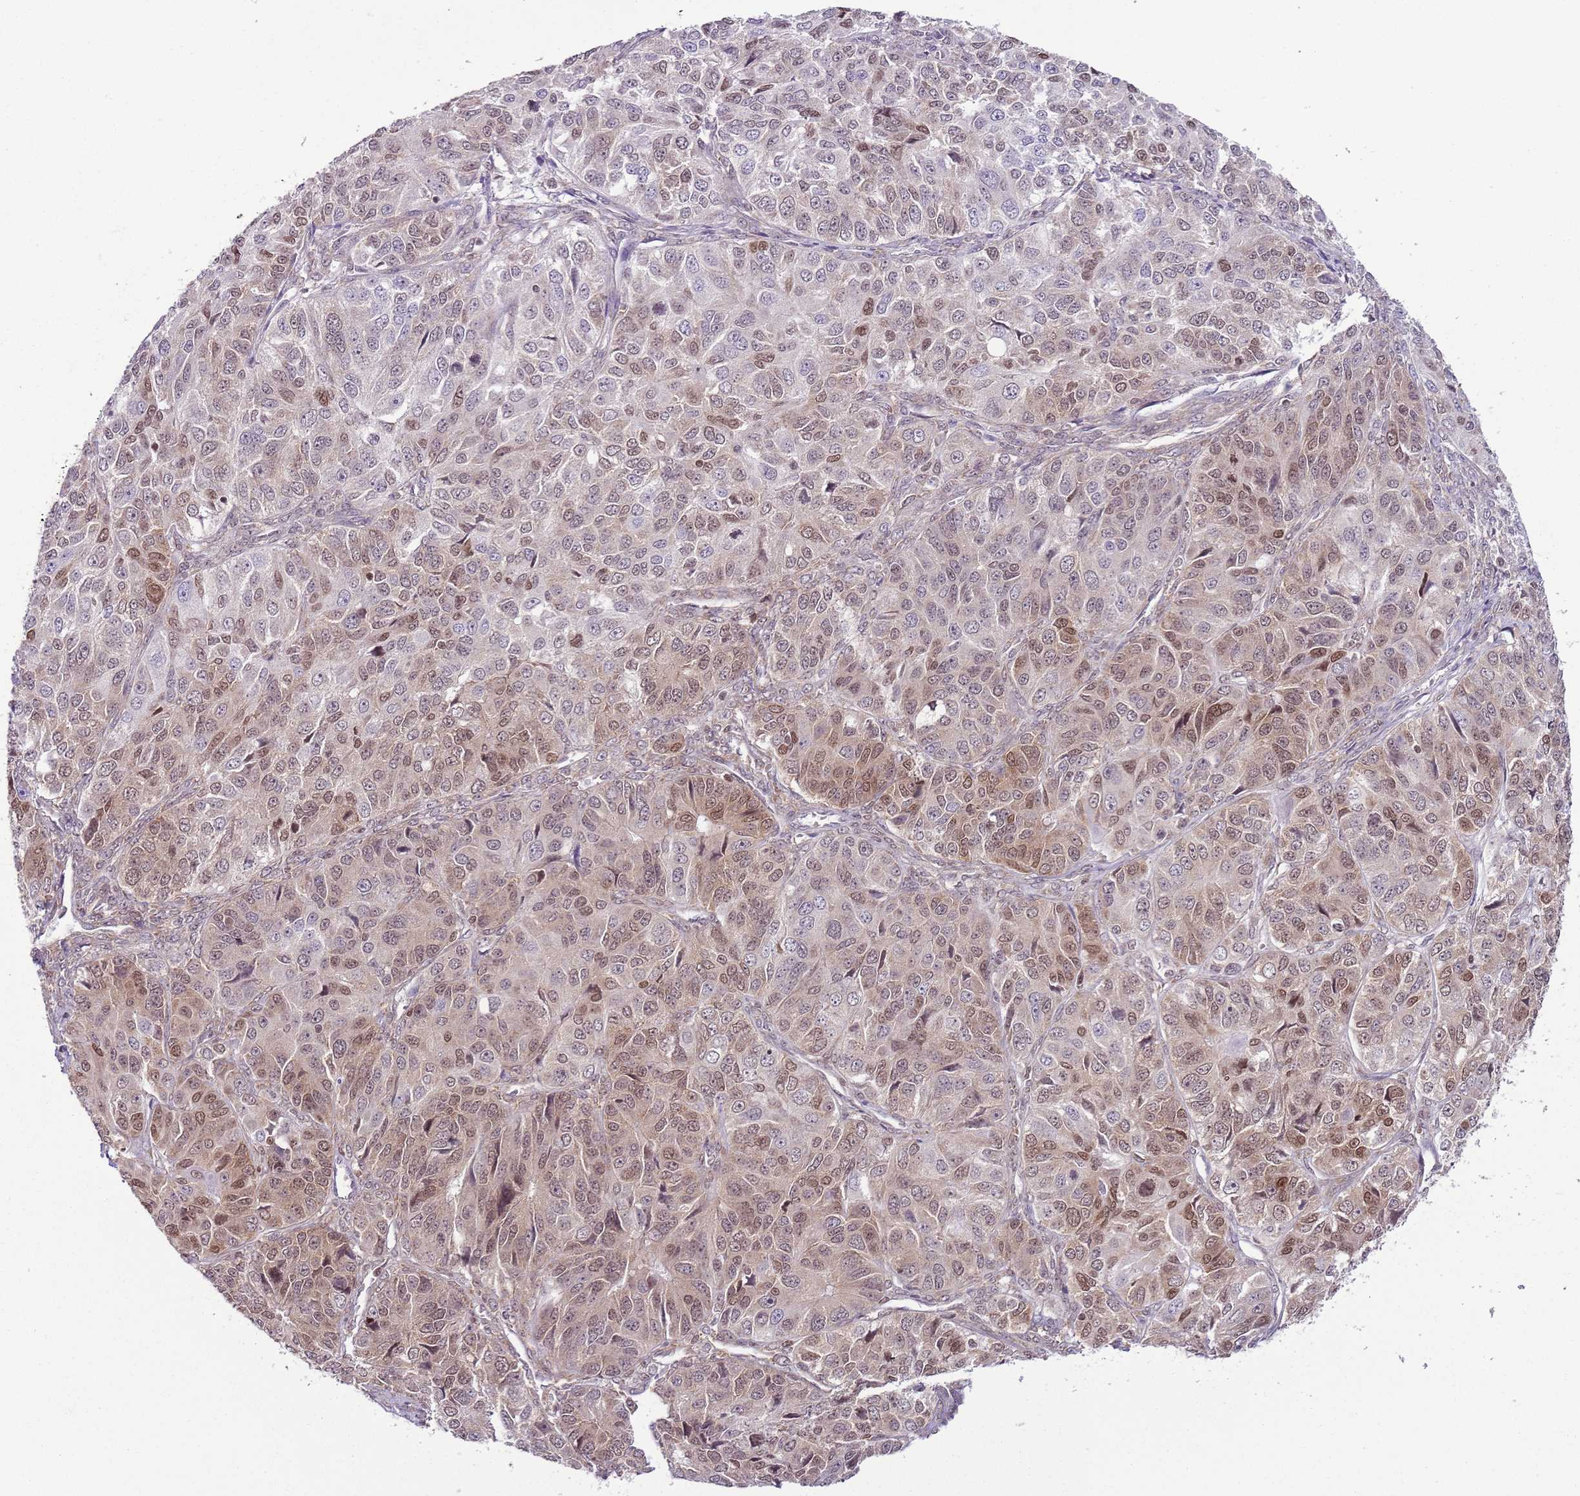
{"staining": {"intensity": "moderate", "quantity": "25%-75%", "location": "nuclear"}, "tissue": "ovarian cancer", "cell_type": "Tumor cells", "image_type": "cancer", "snomed": [{"axis": "morphology", "description": "Carcinoma, endometroid"}, {"axis": "topography", "description": "Ovary"}], "caption": "Protein positivity by immunohistochemistry reveals moderate nuclear positivity in approximately 25%-75% of tumor cells in ovarian cancer (endometroid carcinoma).", "gene": "SELENOH", "patient": {"sex": "female", "age": 51}}